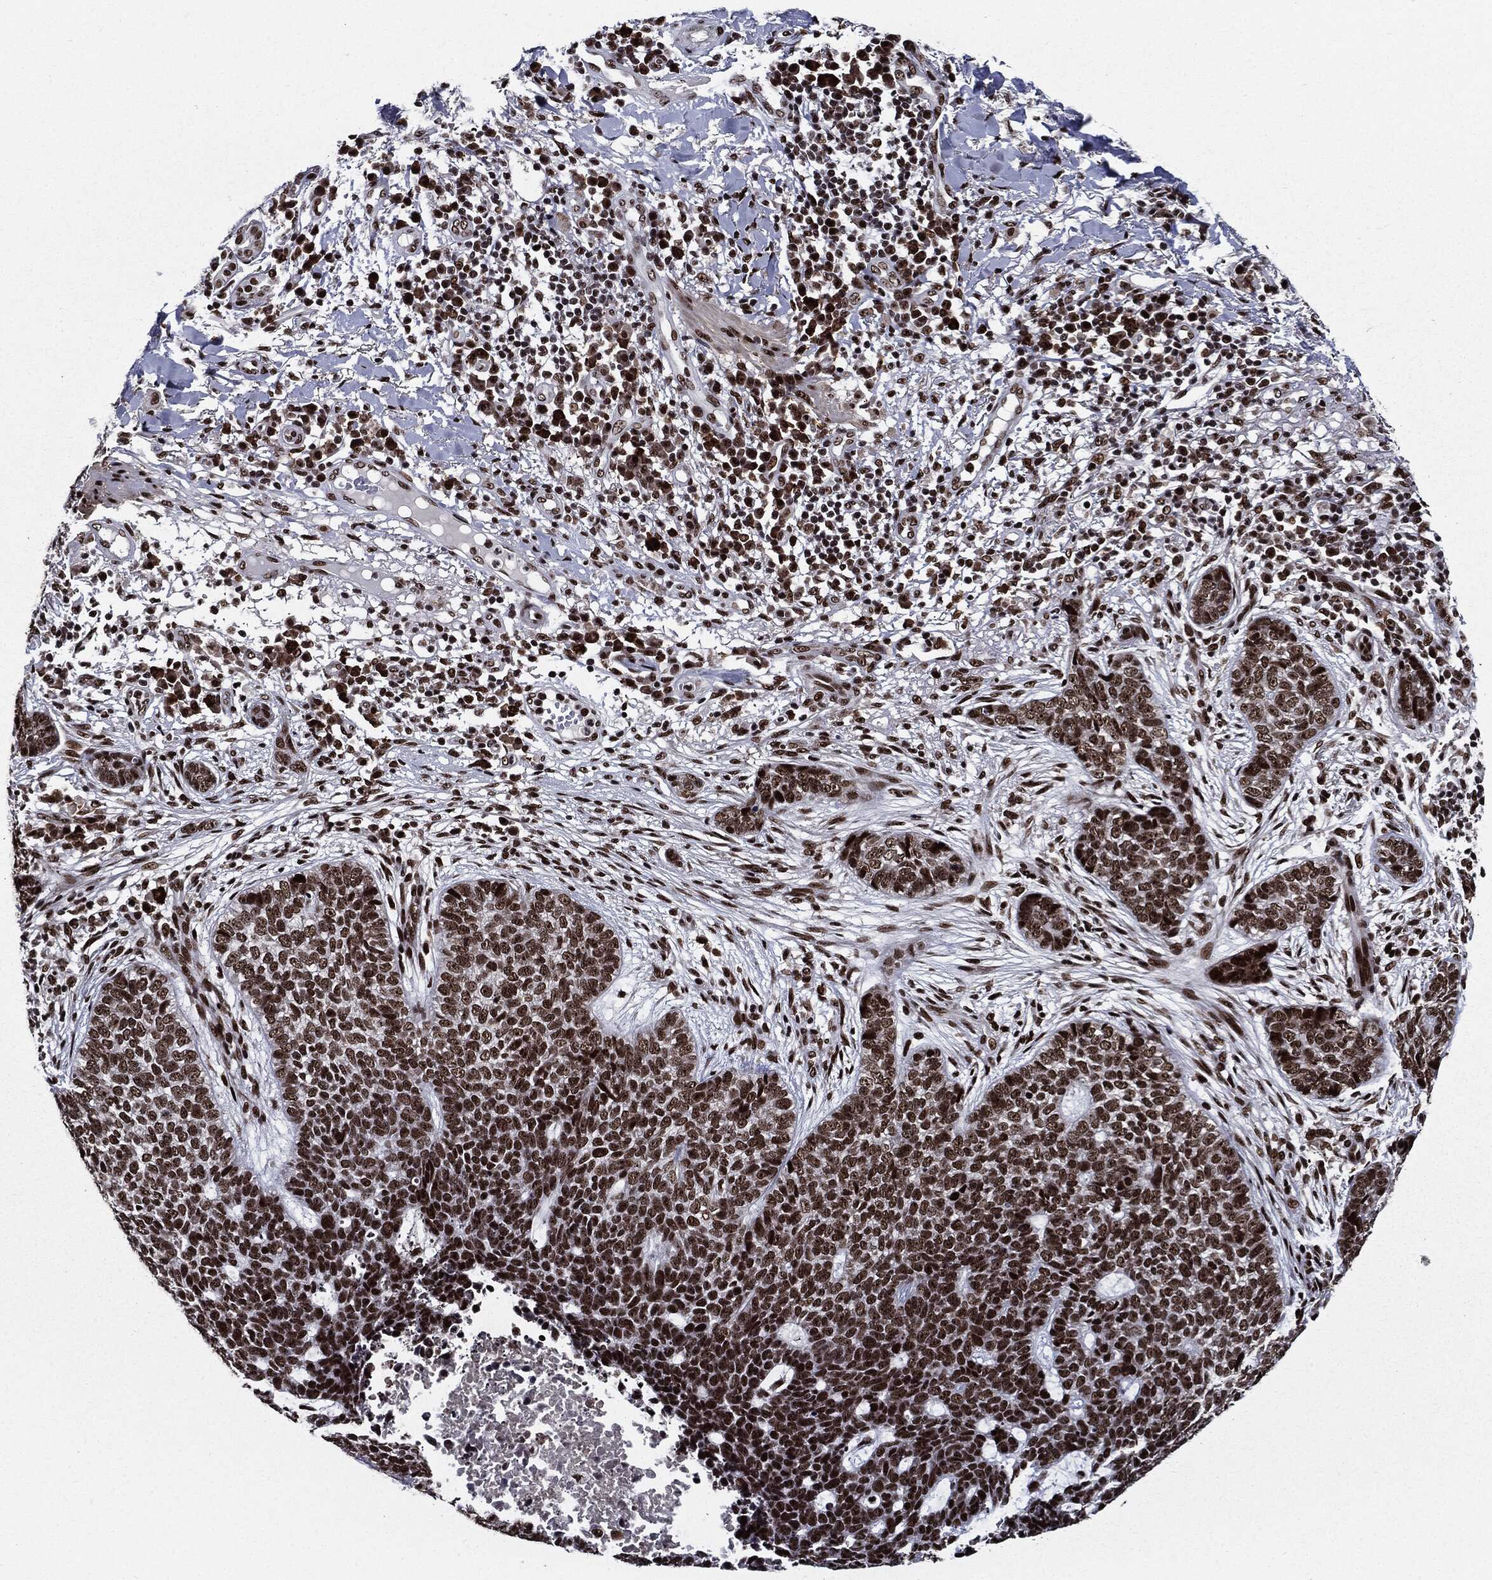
{"staining": {"intensity": "strong", "quantity": ">75%", "location": "nuclear"}, "tissue": "skin cancer", "cell_type": "Tumor cells", "image_type": "cancer", "snomed": [{"axis": "morphology", "description": "Squamous cell carcinoma, NOS"}, {"axis": "topography", "description": "Skin"}], "caption": "Immunohistochemistry of human skin cancer shows high levels of strong nuclear staining in approximately >75% of tumor cells.", "gene": "ZFP91", "patient": {"sex": "male", "age": 88}}